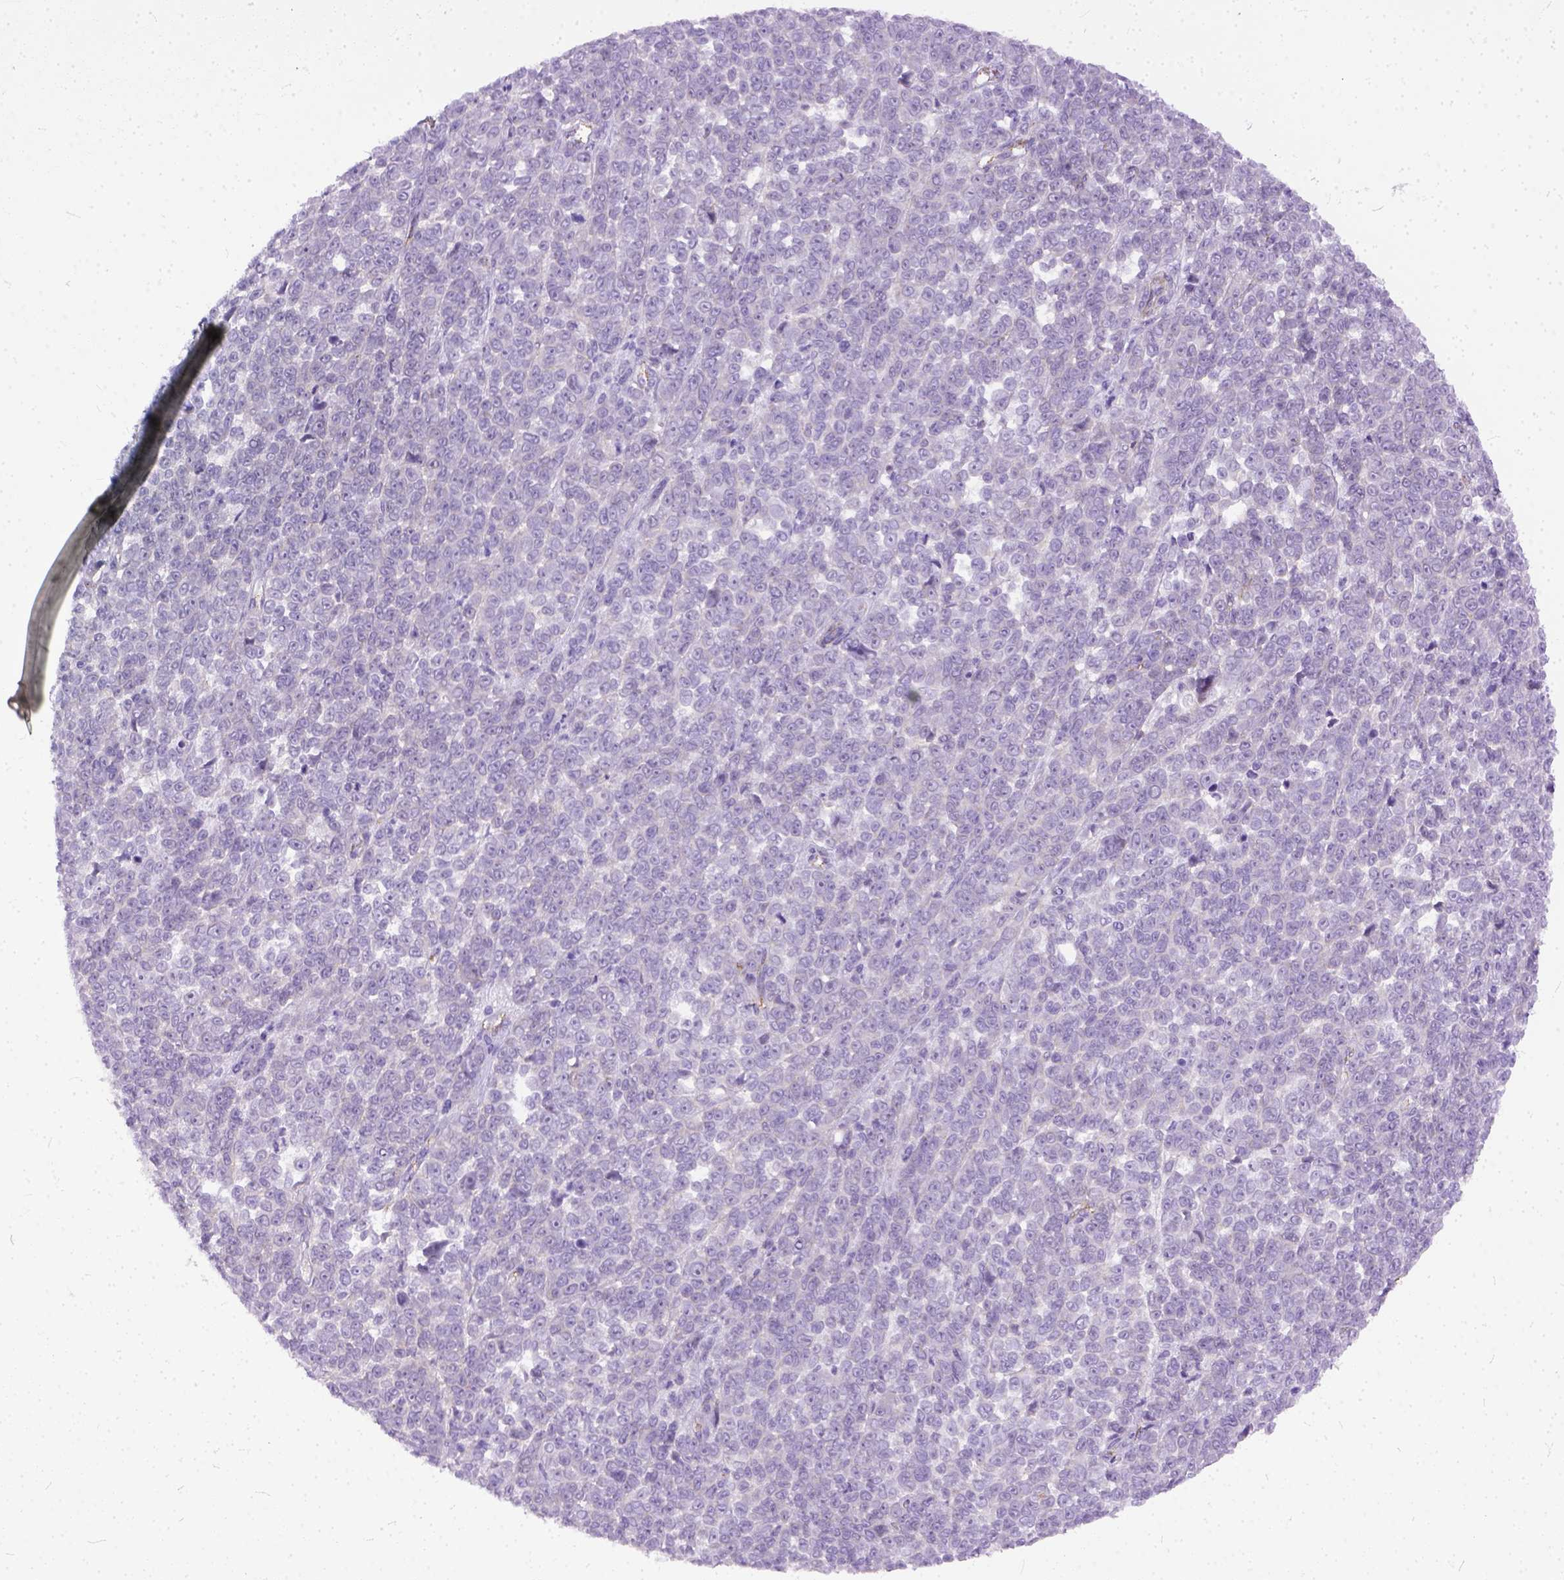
{"staining": {"intensity": "negative", "quantity": "none", "location": "none"}, "tissue": "melanoma", "cell_type": "Tumor cells", "image_type": "cancer", "snomed": [{"axis": "morphology", "description": "Malignant melanoma, NOS"}, {"axis": "topography", "description": "Skin"}], "caption": "This is an immunohistochemistry (IHC) micrograph of human melanoma. There is no expression in tumor cells.", "gene": "ADGRF1", "patient": {"sex": "female", "age": 95}}